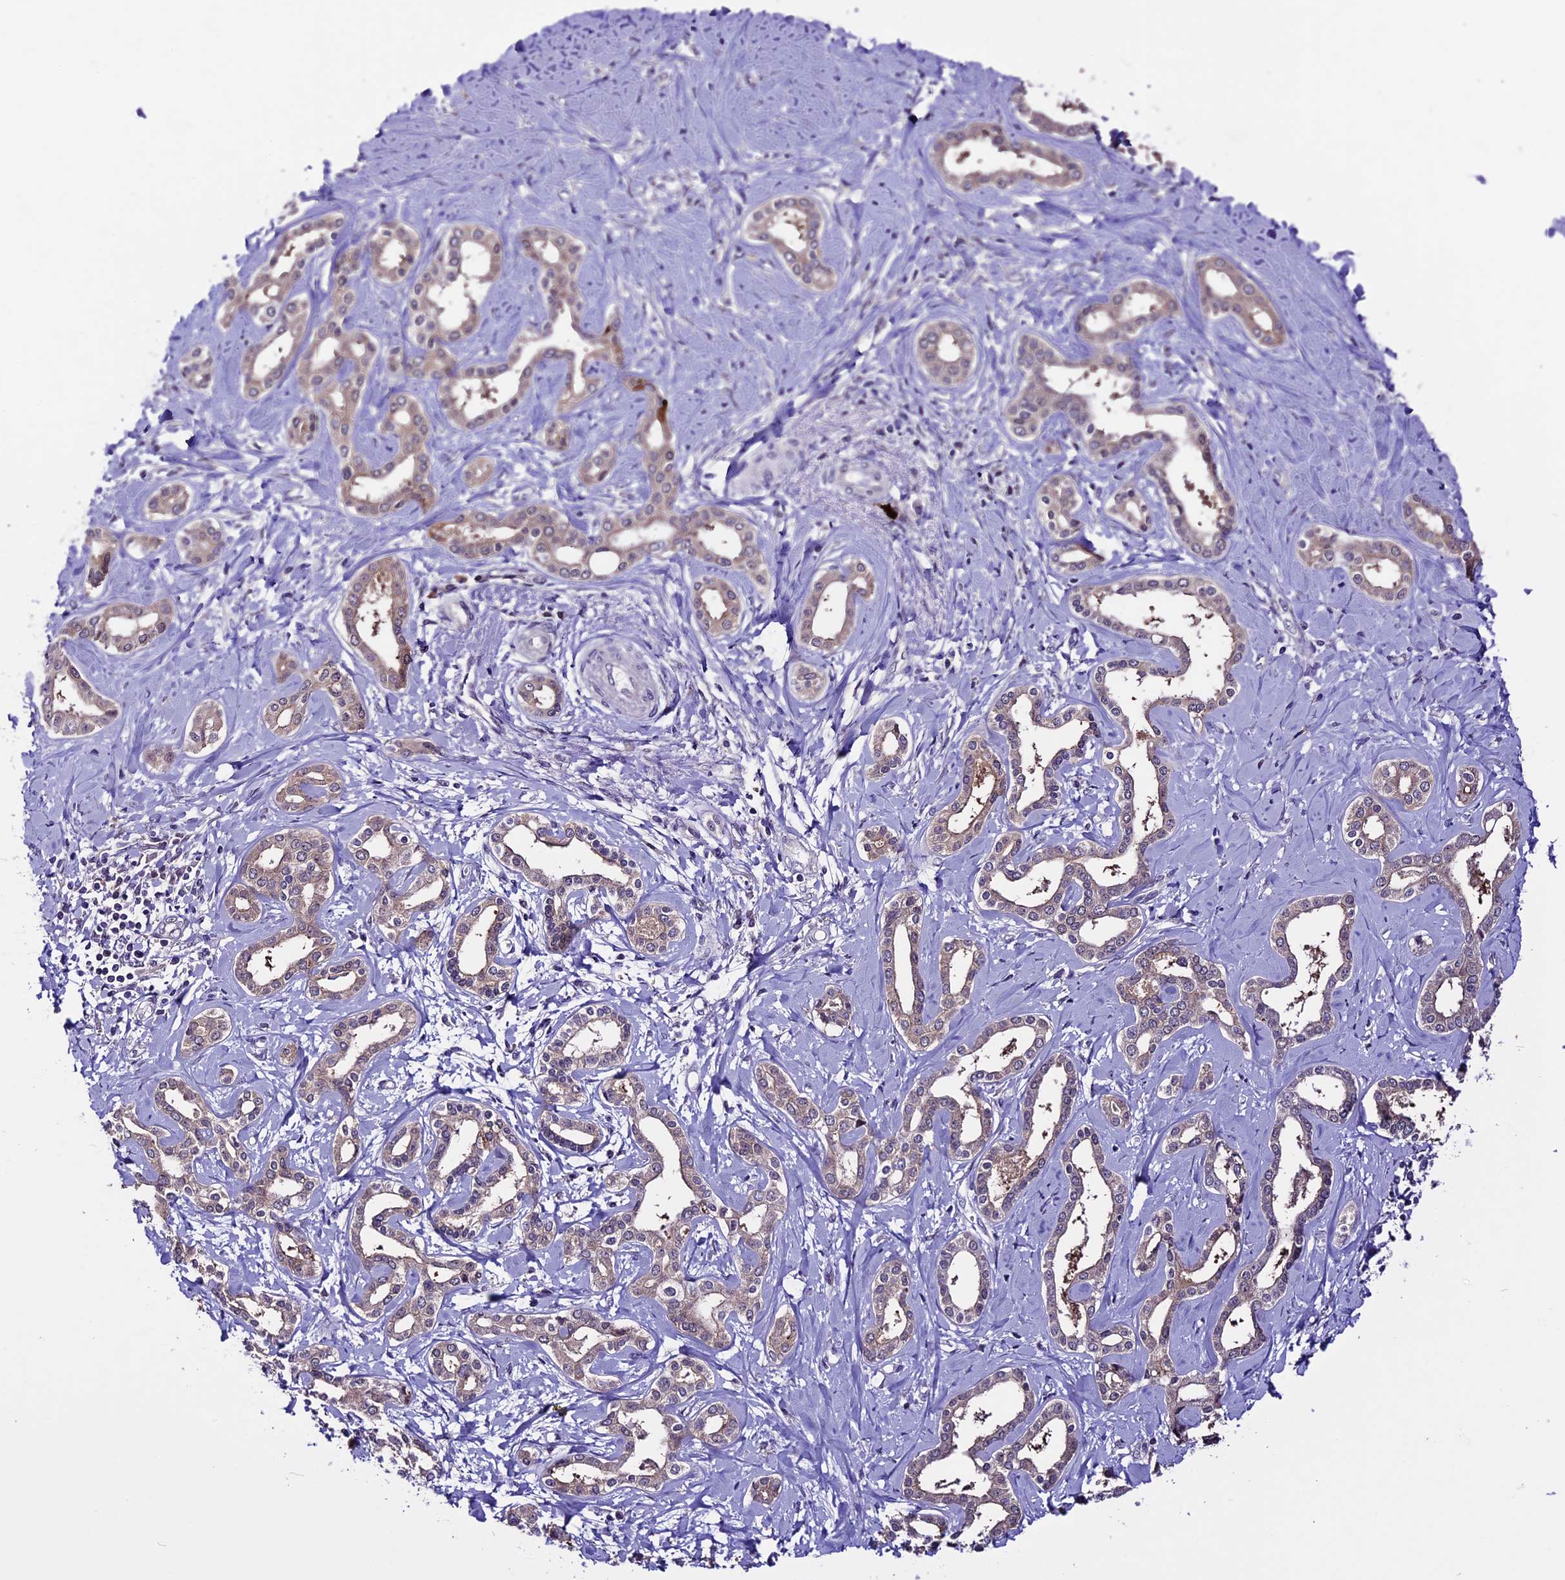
{"staining": {"intensity": "weak", "quantity": "<25%", "location": "cytoplasmic/membranous"}, "tissue": "liver cancer", "cell_type": "Tumor cells", "image_type": "cancer", "snomed": [{"axis": "morphology", "description": "Cholangiocarcinoma"}, {"axis": "topography", "description": "Liver"}], "caption": "Liver cancer stained for a protein using IHC shows no expression tumor cells.", "gene": "XKR7", "patient": {"sex": "female", "age": 77}}